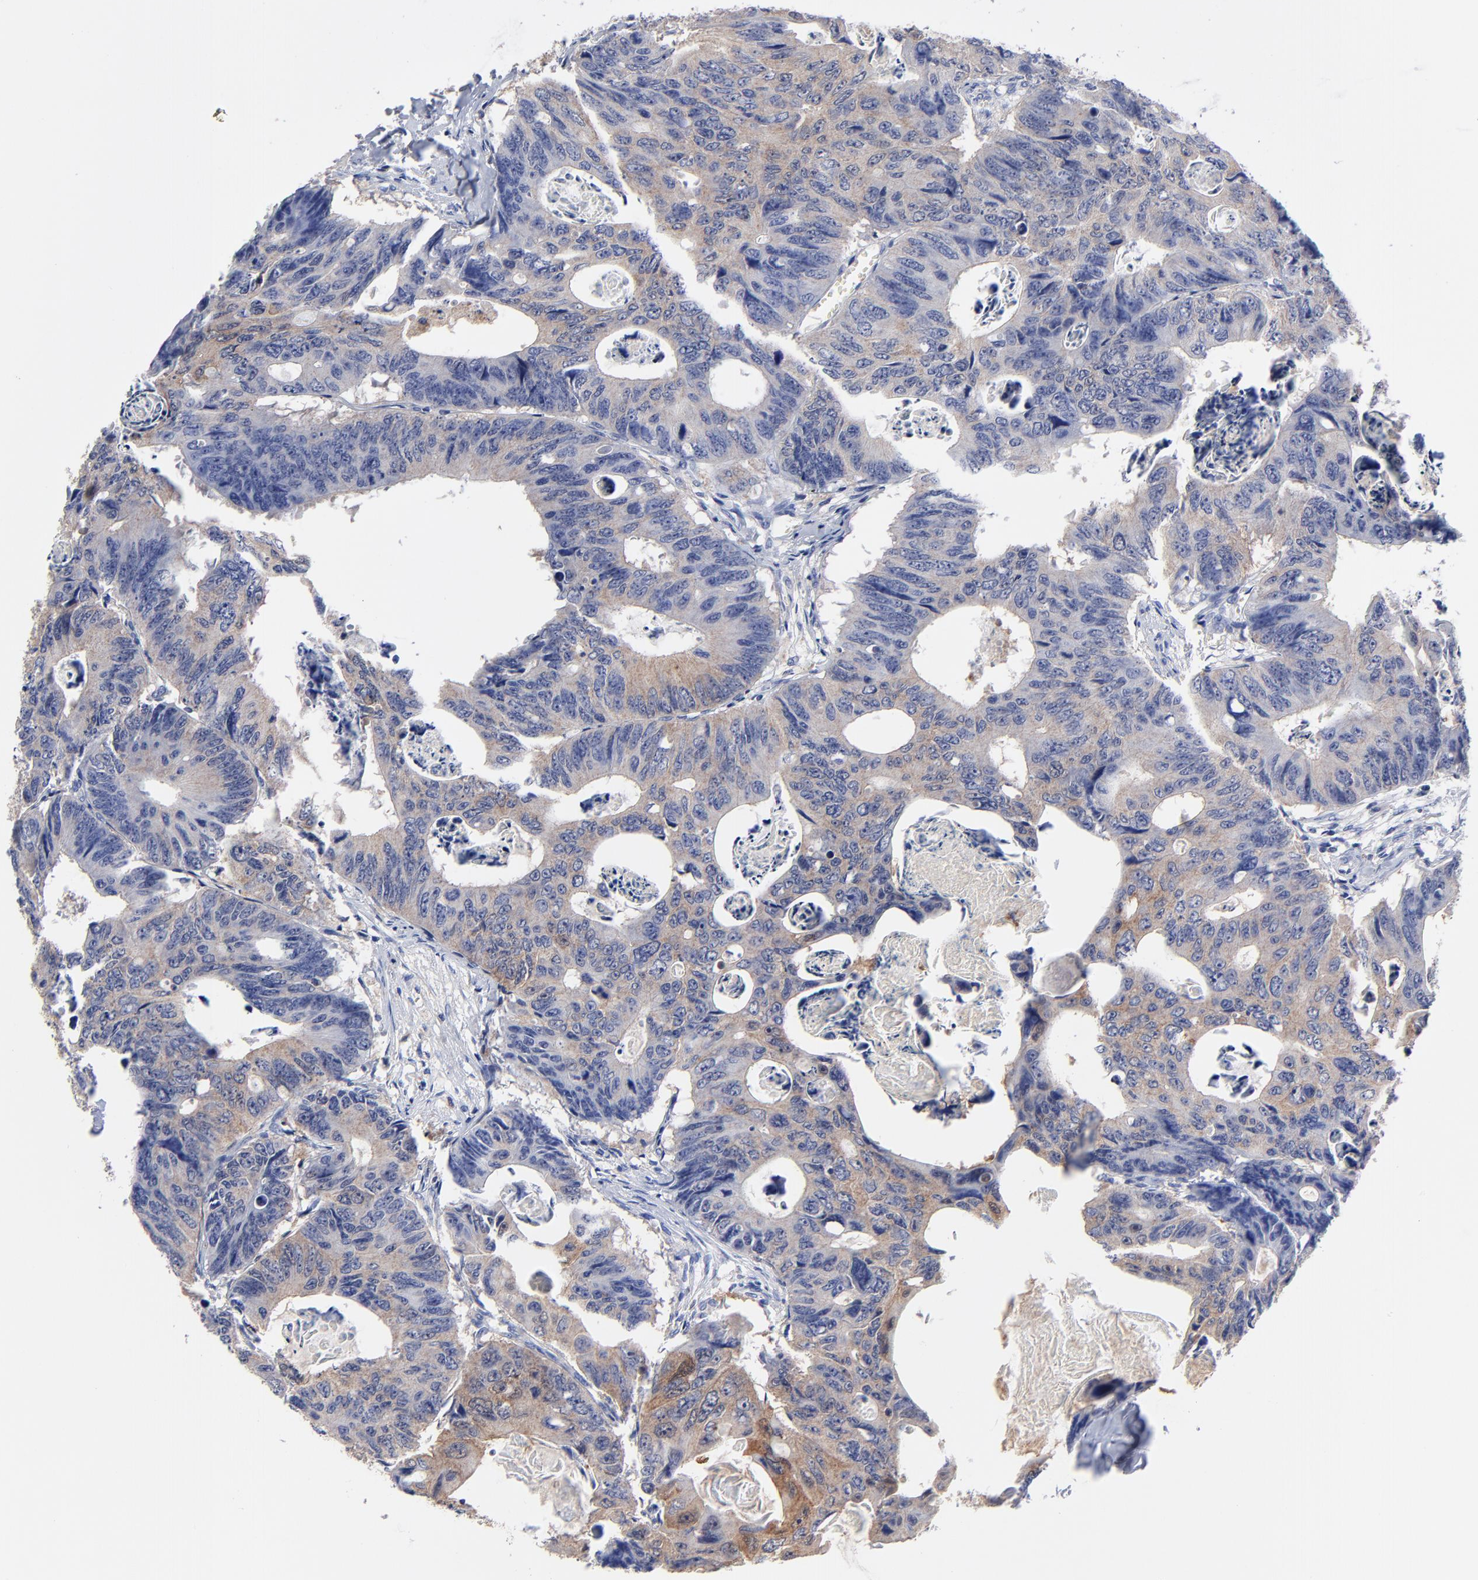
{"staining": {"intensity": "weak", "quantity": "25%-75%", "location": "cytoplasmic/membranous"}, "tissue": "colorectal cancer", "cell_type": "Tumor cells", "image_type": "cancer", "snomed": [{"axis": "morphology", "description": "Adenocarcinoma, NOS"}, {"axis": "topography", "description": "Colon"}], "caption": "Colorectal adenocarcinoma stained with DAB immunohistochemistry (IHC) exhibits low levels of weak cytoplasmic/membranous expression in about 25%-75% of tumor cells.", "gene": "ASL", "patient": {"sex": "female", "age": 55}}